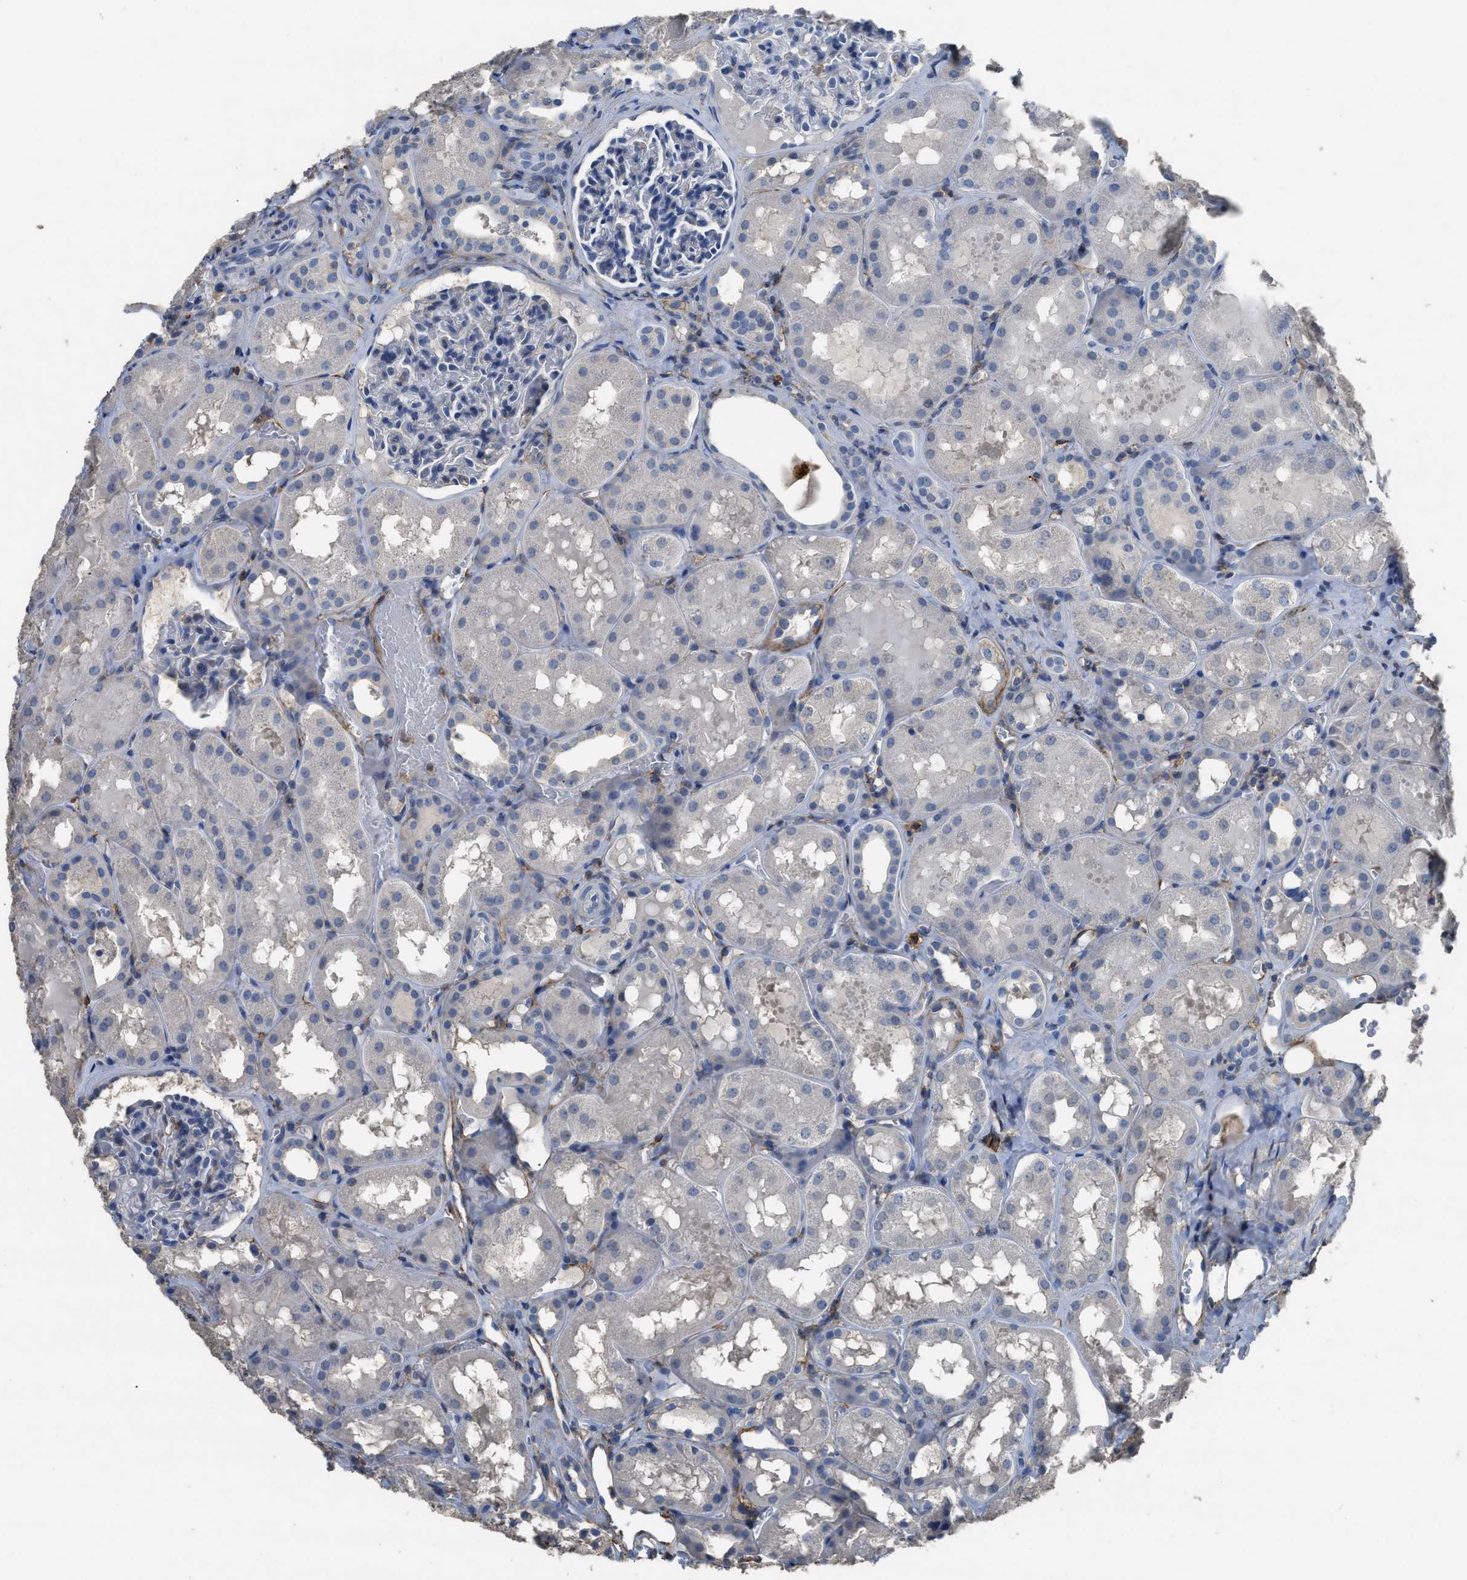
{"staining": {"intensity": "negative", "quantity": "none", "location": "none"}, "tissue": "kidney", "cell_type": "Cells in glomeruli", "image_type": "normal", "snomed": [{"axis": "morphology", "description": "Normal tissue, NOS"}, {"axis": "topography", "description": "Kidney"}, {"axis": "topography", "description": "Urinary bladder"}], "caption": "Immunohistochemical staining of benign human kidney shows no significant staining in cells in glomeruli.", "gene": "OR51E1", "patient": {"sex": "male", "age": 16}}